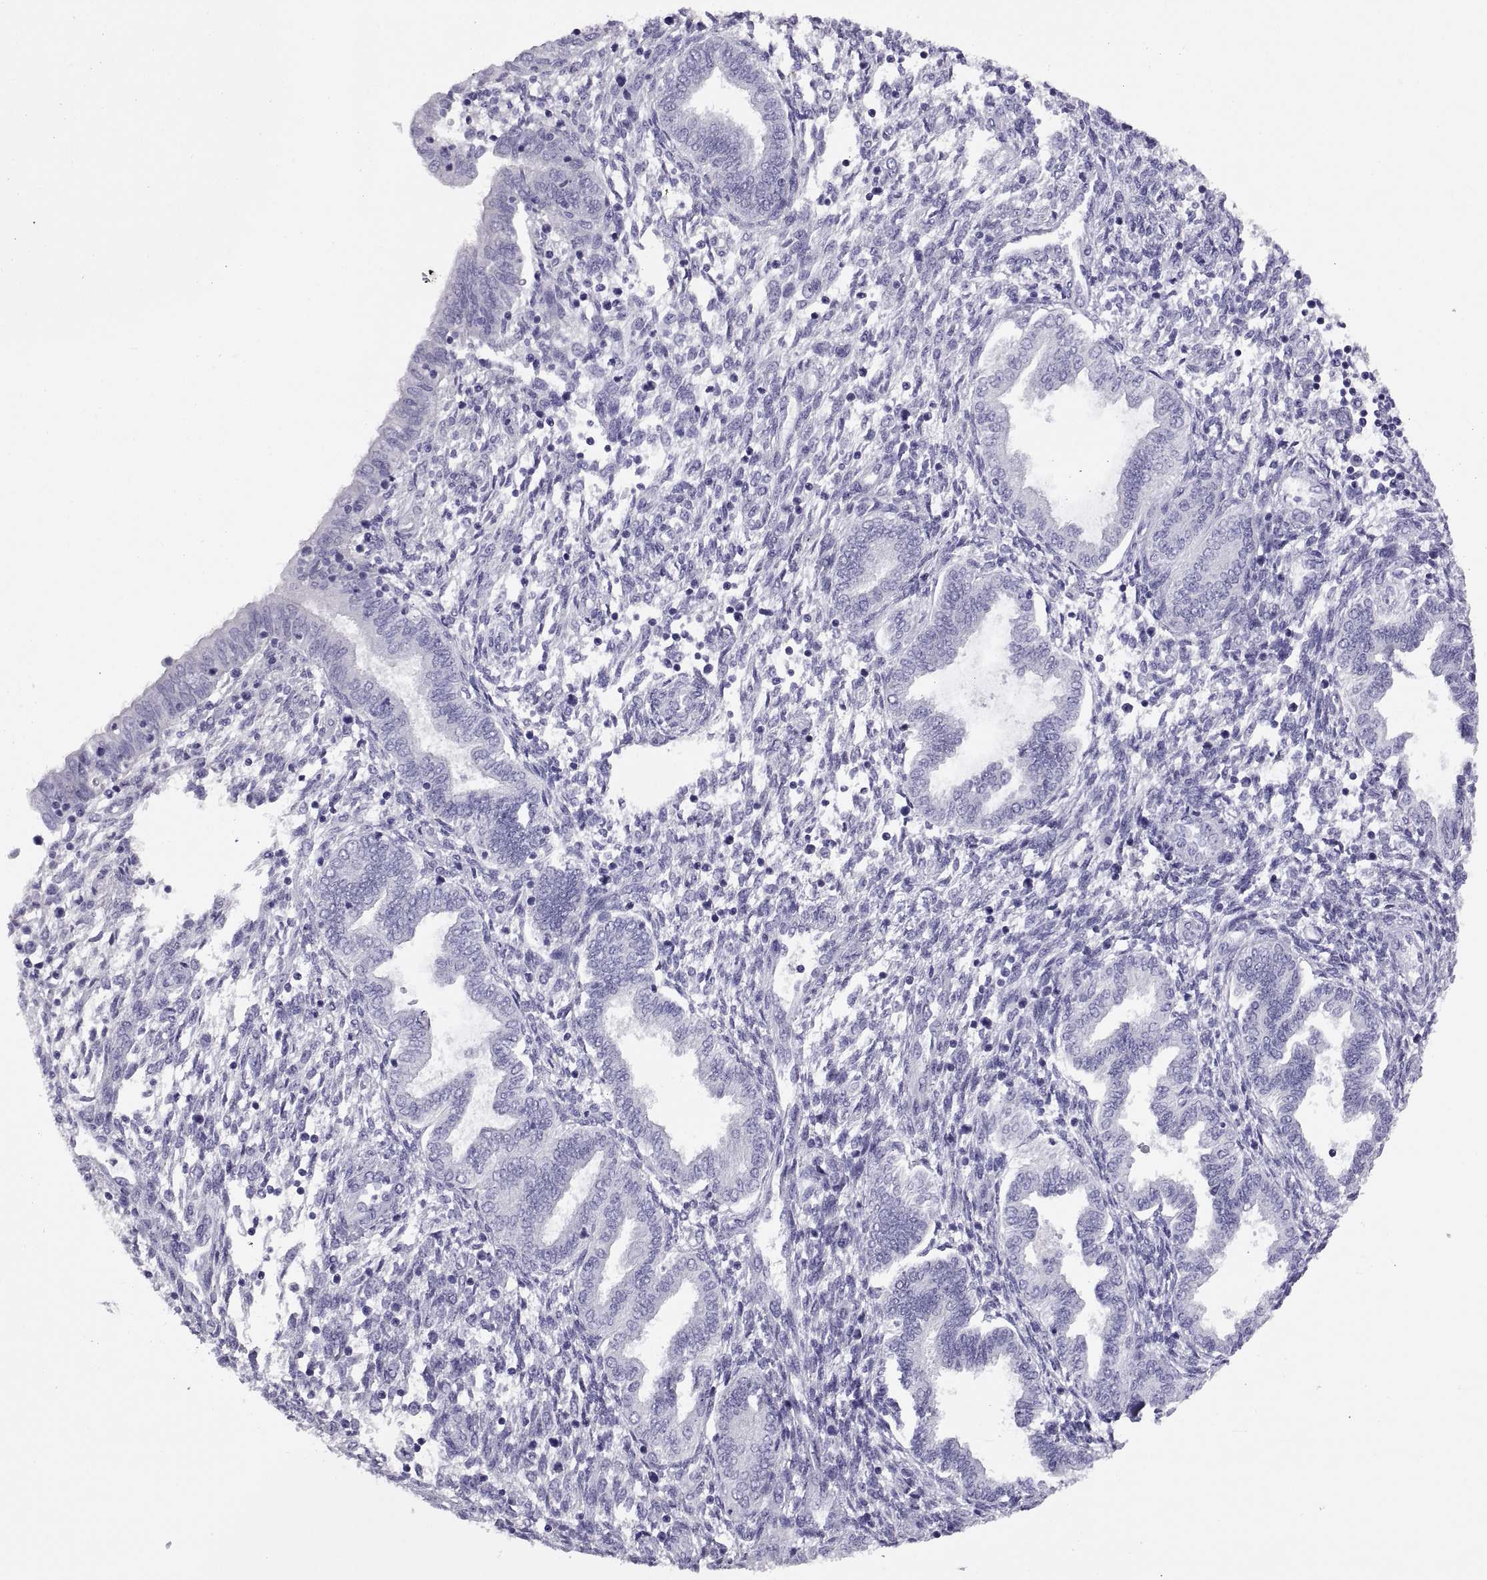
{"staining": {"intensity": "negative", "quantity": "none", "location": "none"}, "tissue": "endometrium", "cell_type": "Cells in endometrial stroma", "image_type": "normal", "snomed": [{"axis": "morphology", "description": "Normal tissue, NOS"}, {"axis": "topography", "description": "Endometrium"}], "caption": "An immunohistochemistry (IHC) micrograph of normal endometrium is shown. There is no staining in cells in endometrial stroma of endometrium.", "gene": "RGS20", "patient": {"sex": "female", "age": 42}}